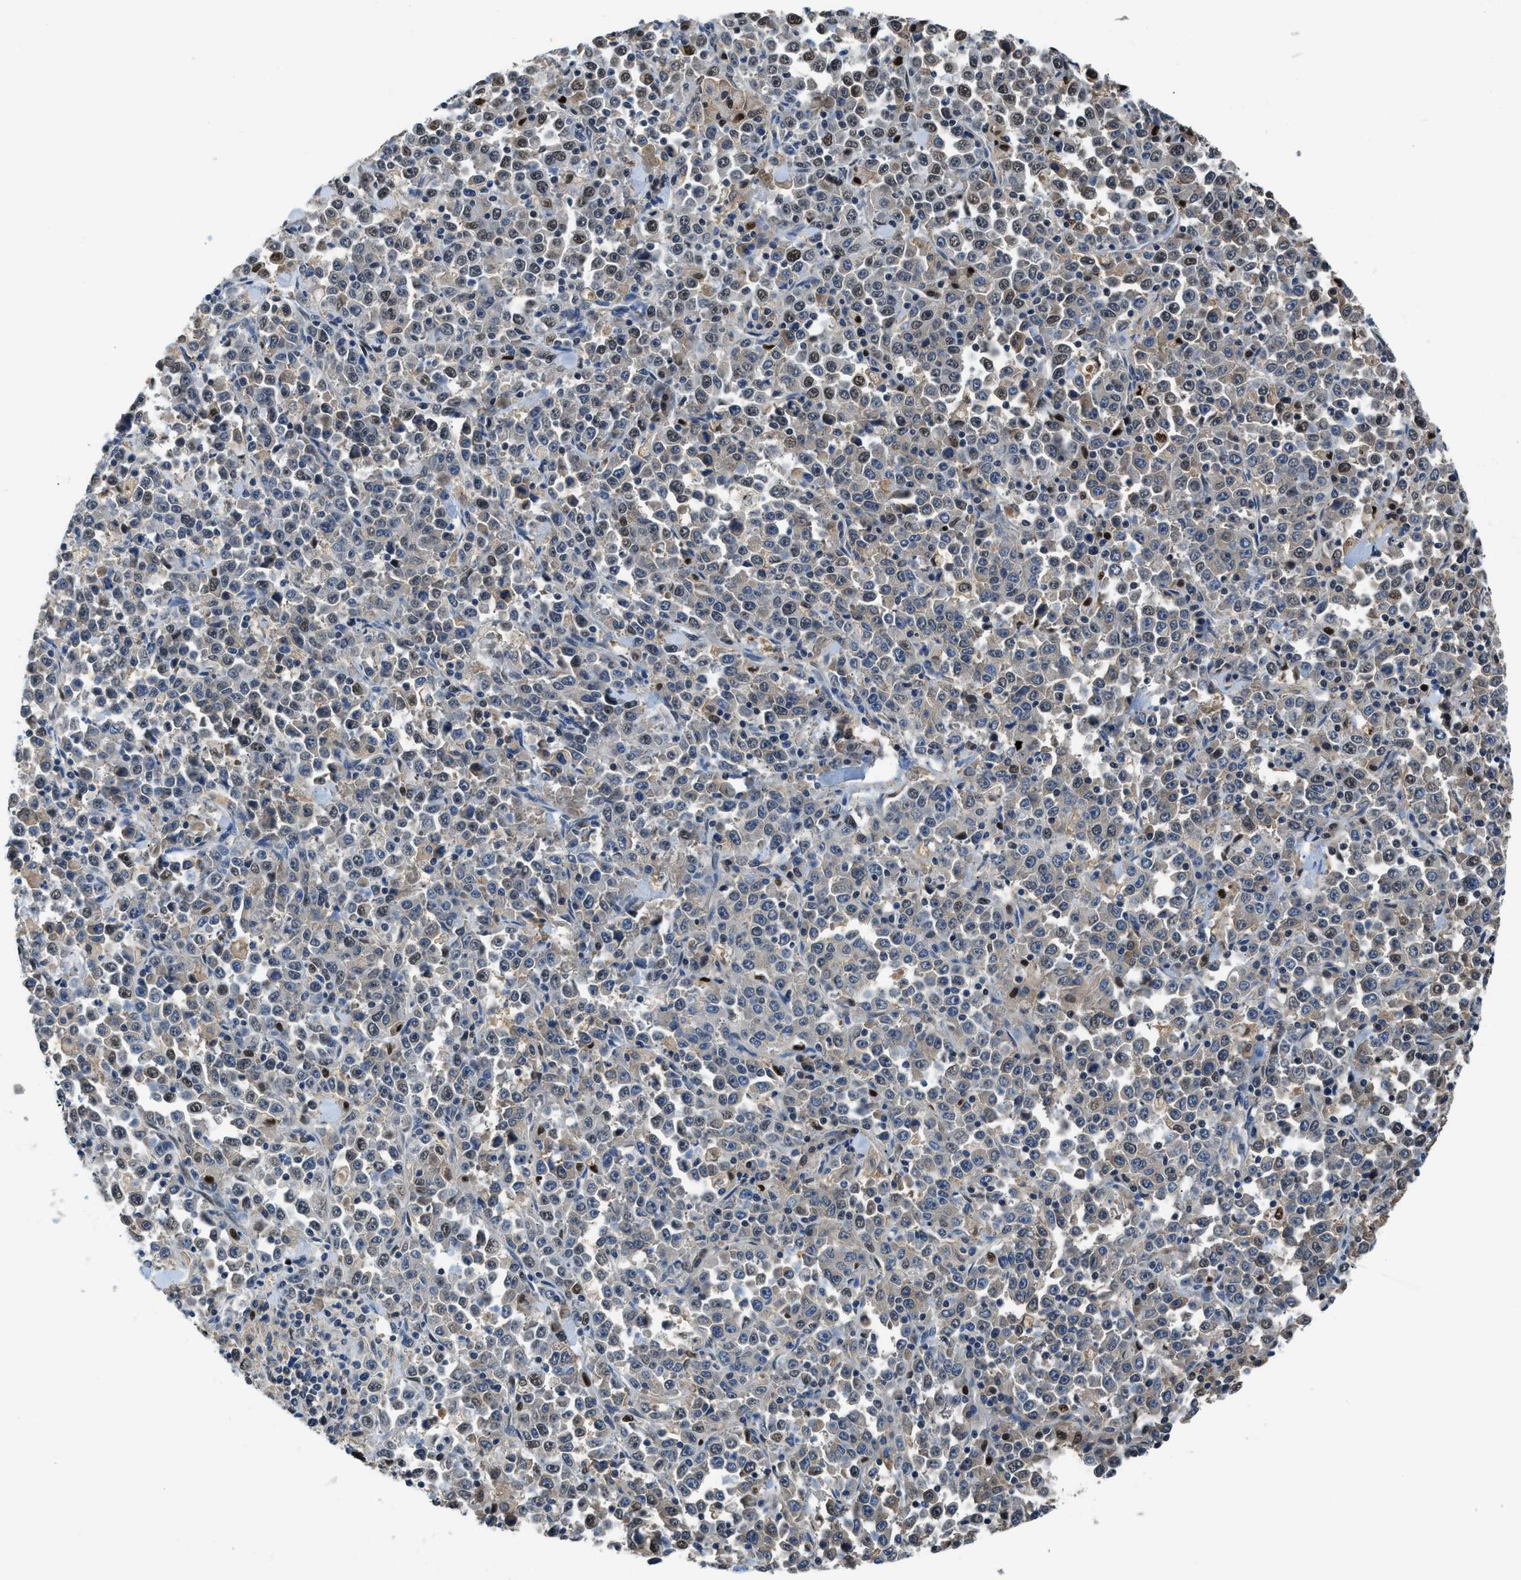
{"staining": {"intensity": "moderate", "quantity": "<25%", "location": "nuclear"}, "tissue": "stomach cancer", "cell_type": "Tumor cells", "image_type": "cancer", "snomed": [{"axis": "morphology", "description": "Normal tissue, NOS"}, {"axis": "morphology", "description": "Adenocarcinoma, NOS"}, {"axis": "topography", "description": "Stomach, upper"}, {"axis": "topography", "description": "Stomach"}], "caption": "Immunohistochemical staining of human adenocarcinoma (stomach) shows low levels of moderate nuclear protein expression in approximately <25% of tumor cells. (DAB (3,3'-diaminobenzidine) IHC, brown staining for protein, blue staining for nuclei).", "gene": "ALX1", "patient": {"sex": "male", "age": 59}}